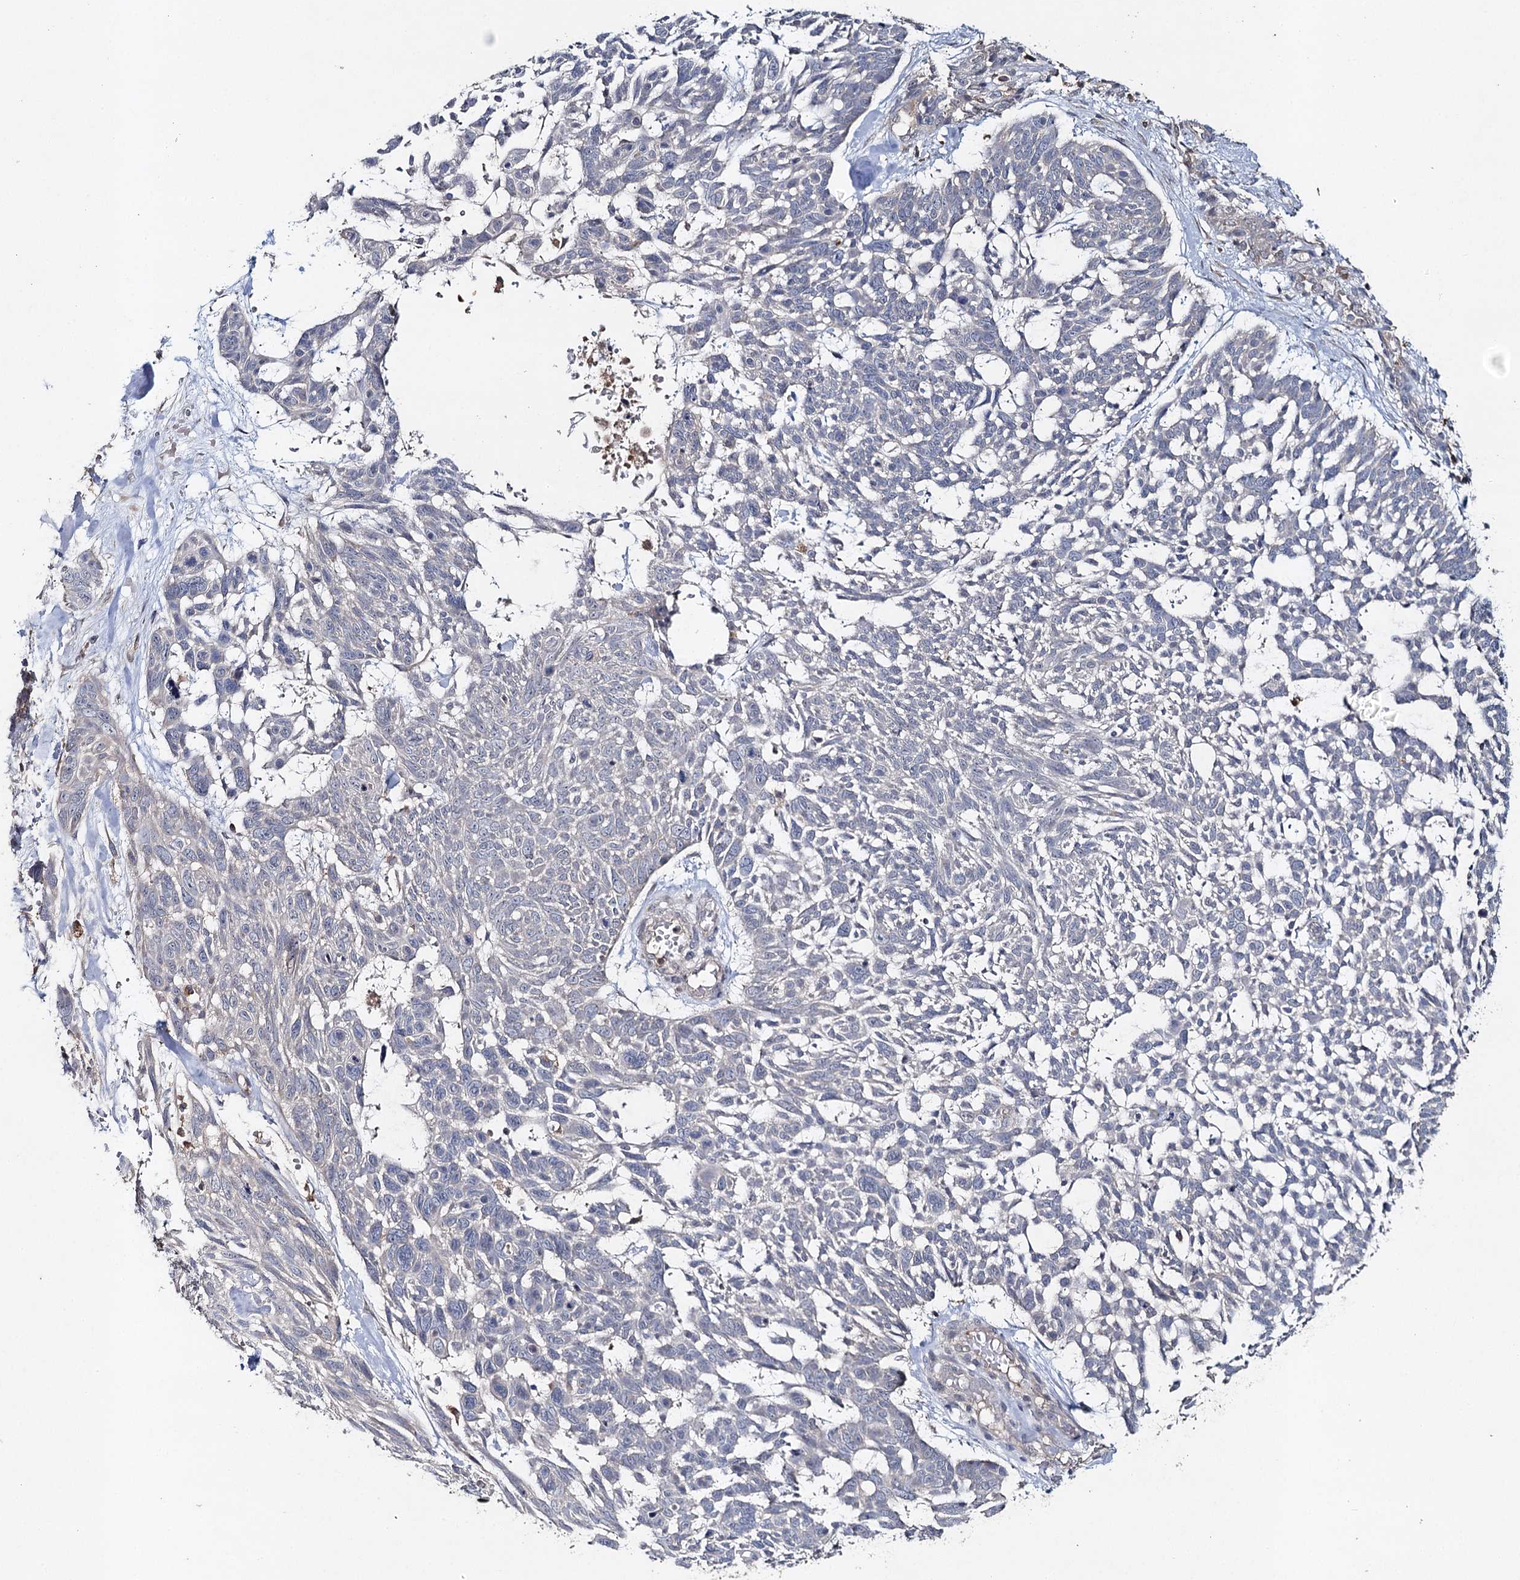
{"staining": {"intensity": "negative", "quantity": "none", "location": "none"}, "tissue": "skin cancer", "cell_type": "Tumor cells", "image_type": "cancer", "snomed": [{"axis": "morphology", "description": "Basal cell carcinoma"}, {"axis": "topography", "description": "Skin"}], "caption": "The image exhibits no significant staining in tumor cells of basal cell carcinoma (skin).", "gene": "SLC41A2", "patient": {"sex": "male", "age": 88}}